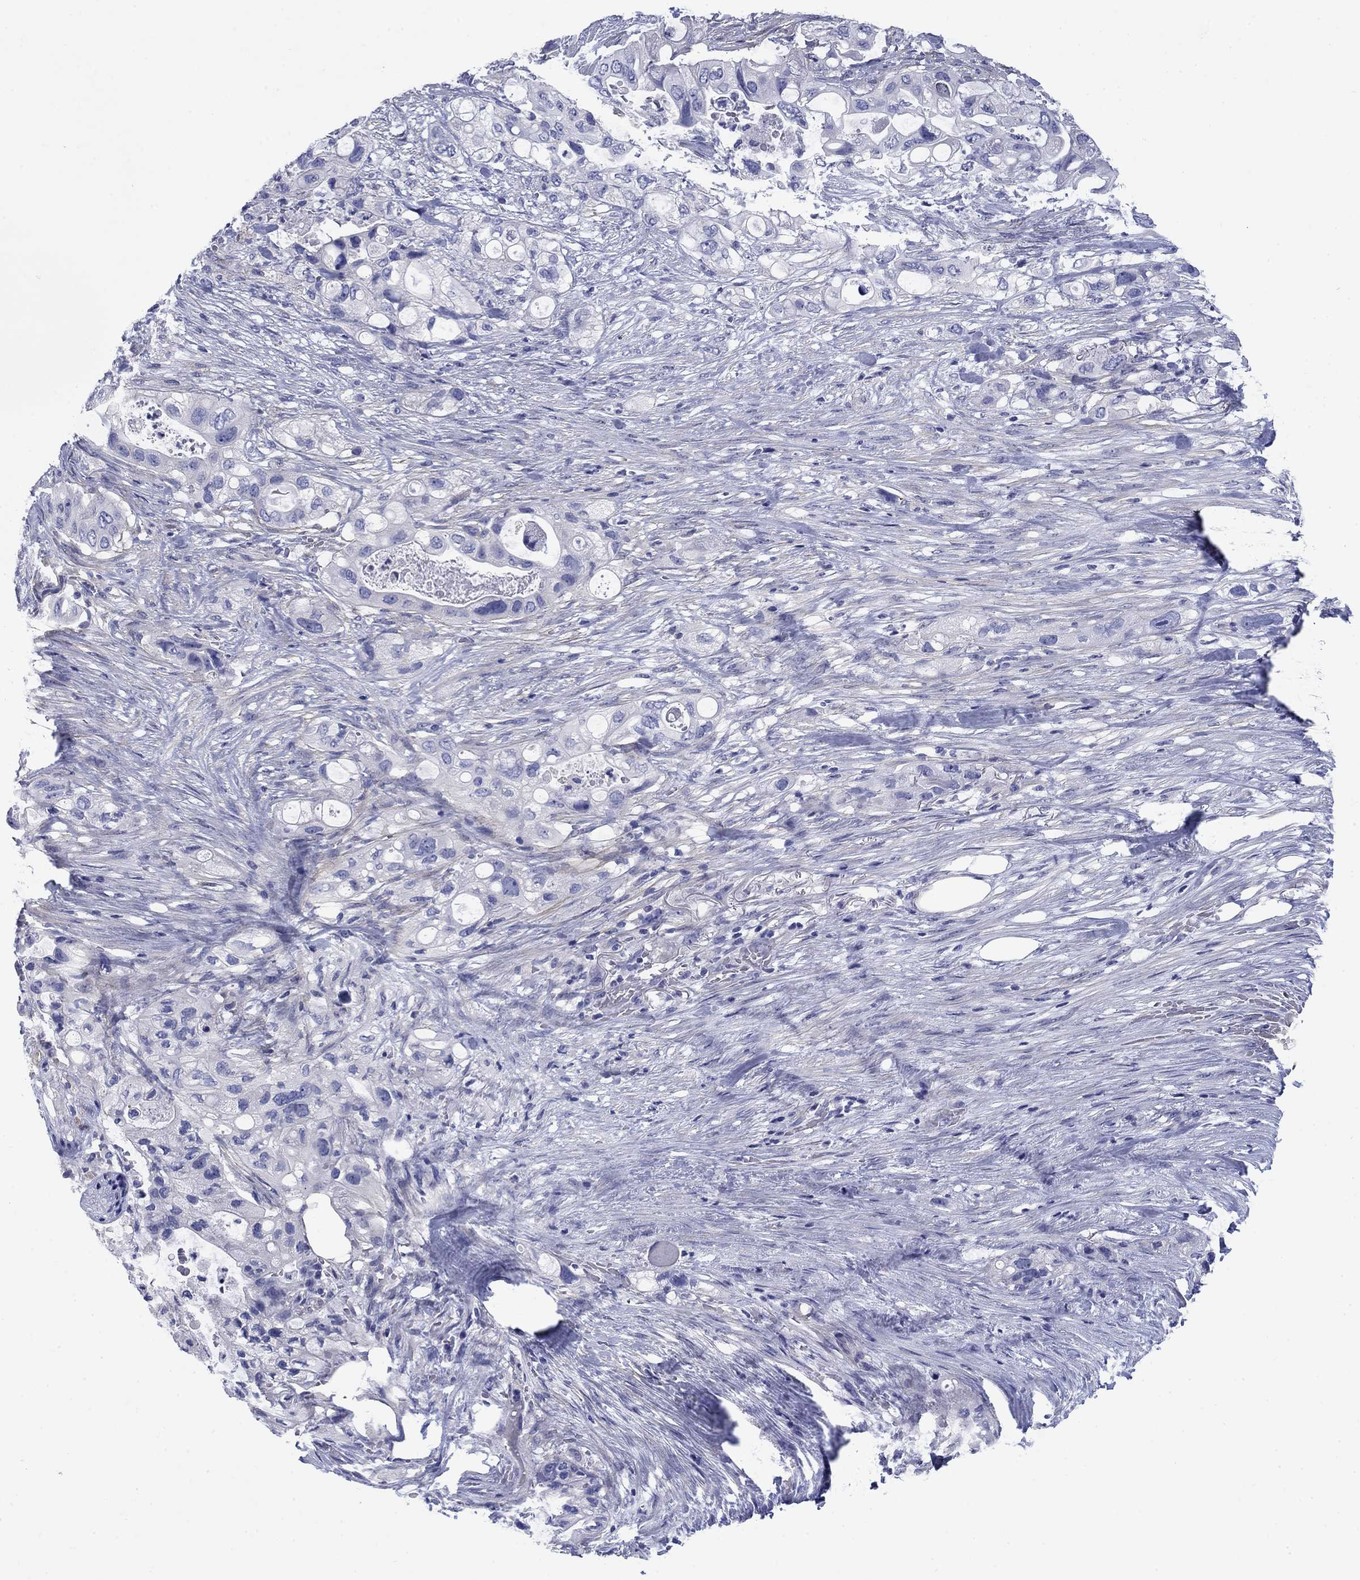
{"staining": {"intensity": "negative", "quantity": "none", "location": "none"}, "tissue": "pancreatic cancer", "cell_type": "Tumor cells", "image_type": "cancer", "snomed": [{"axis": "morphology", "description": "Adenocarcinoma, NOS"}, {"axis": "topography", "description": "Pancreas"}], "caption": "The micrograph exhibits no staining of tumor cells in adenocarcinoma (pancreatic).", "gene": "PRKCG", "patient": {"sex": "female", "age": 72}}